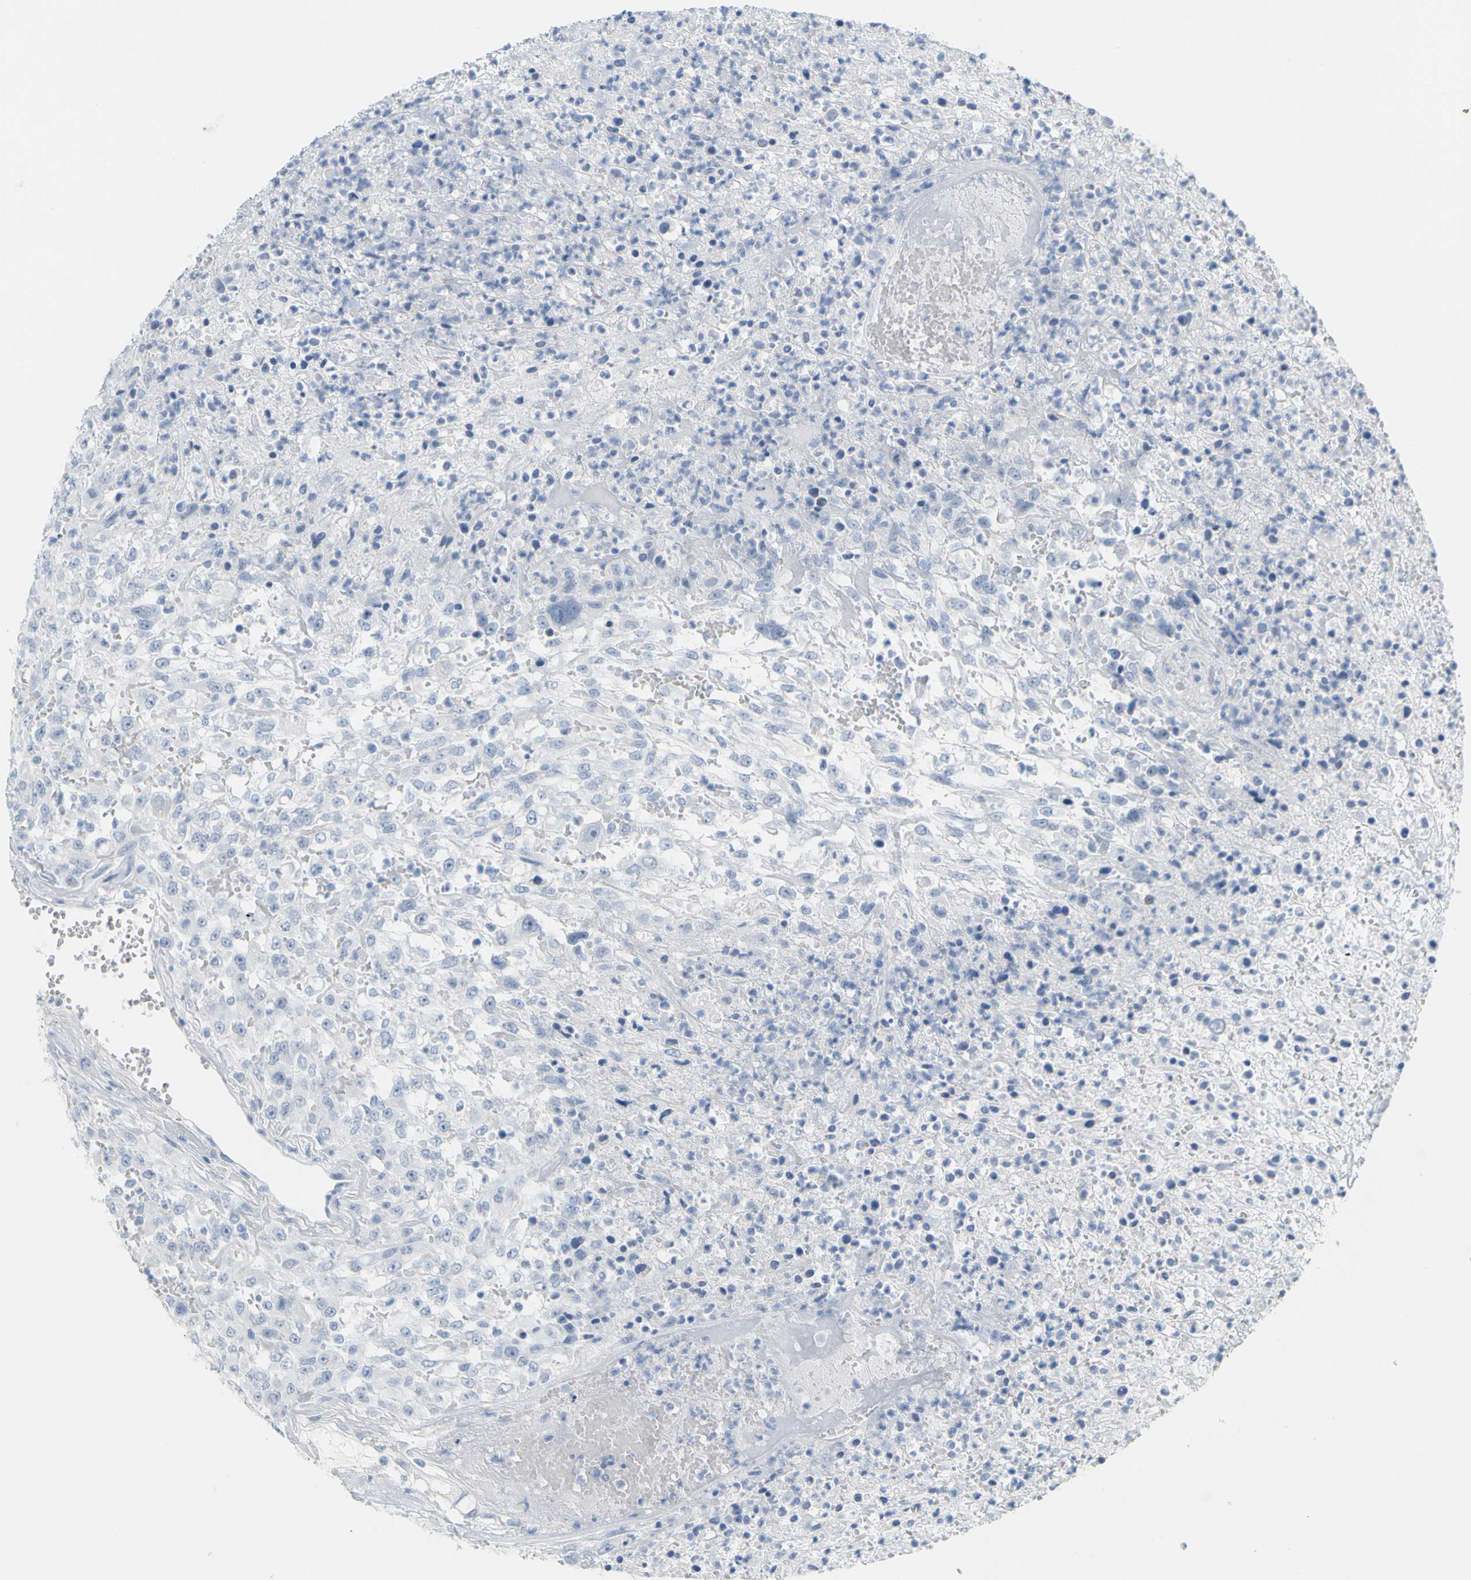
{"staining": {"intensity": "negative", "quantity": "none", "location": "none"}, "tissue": "urothelial cancer", "cell_type": "Tumor cells", "image_type": "cancer", "snomed": [{"axis": "morphology", "description": "Urothelial carcinoma, High grade"}, {"axis": "topography", "description": "Urinary bladder"}], "caption": "High power microscopy histopathology image of an immunohistochemistry photomicrograph of urothelial cancer, revealing no significant positivity in tumor cells.", "gene": "OPN1SW", "patient": {"sex": "male", "age": 46}}